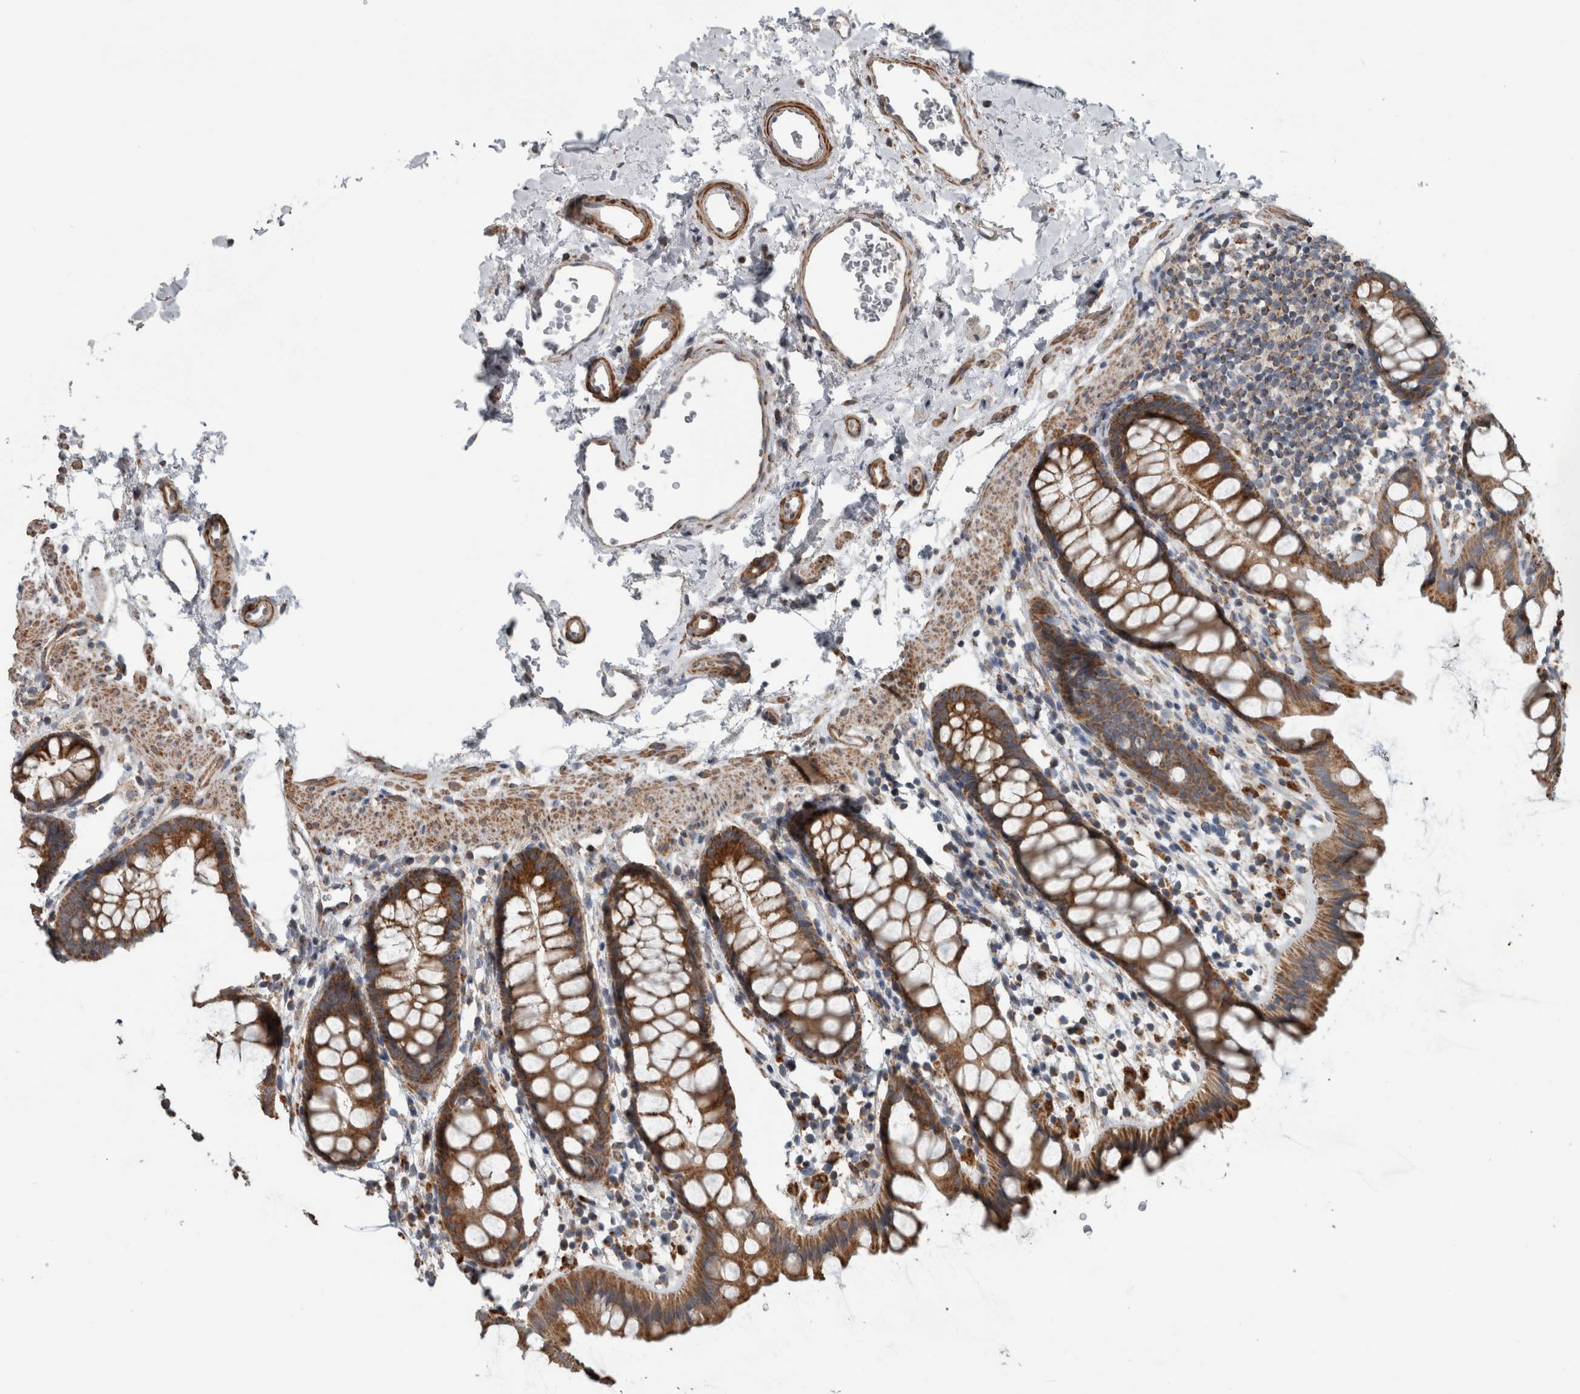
{"staining": {"intensity": "moderate", "quantity": ">75%", "location": "cytoplasmic/membranous"}, "tissue": "rectum", "cell_type": "Glandular cells", "image_type": "normal", "snomed": [{"axis": "morphology", "description": "Normal tissue, NOS"}, {"axis": "topography", "description": "Rectum"}], "caption": "A brown stain labels moderate cytoplasmic/membranous expression of a protein in glandular cells of normal rectum.", "gene": "ARMC1", "patient": {"sex": "female", "age": 65}}